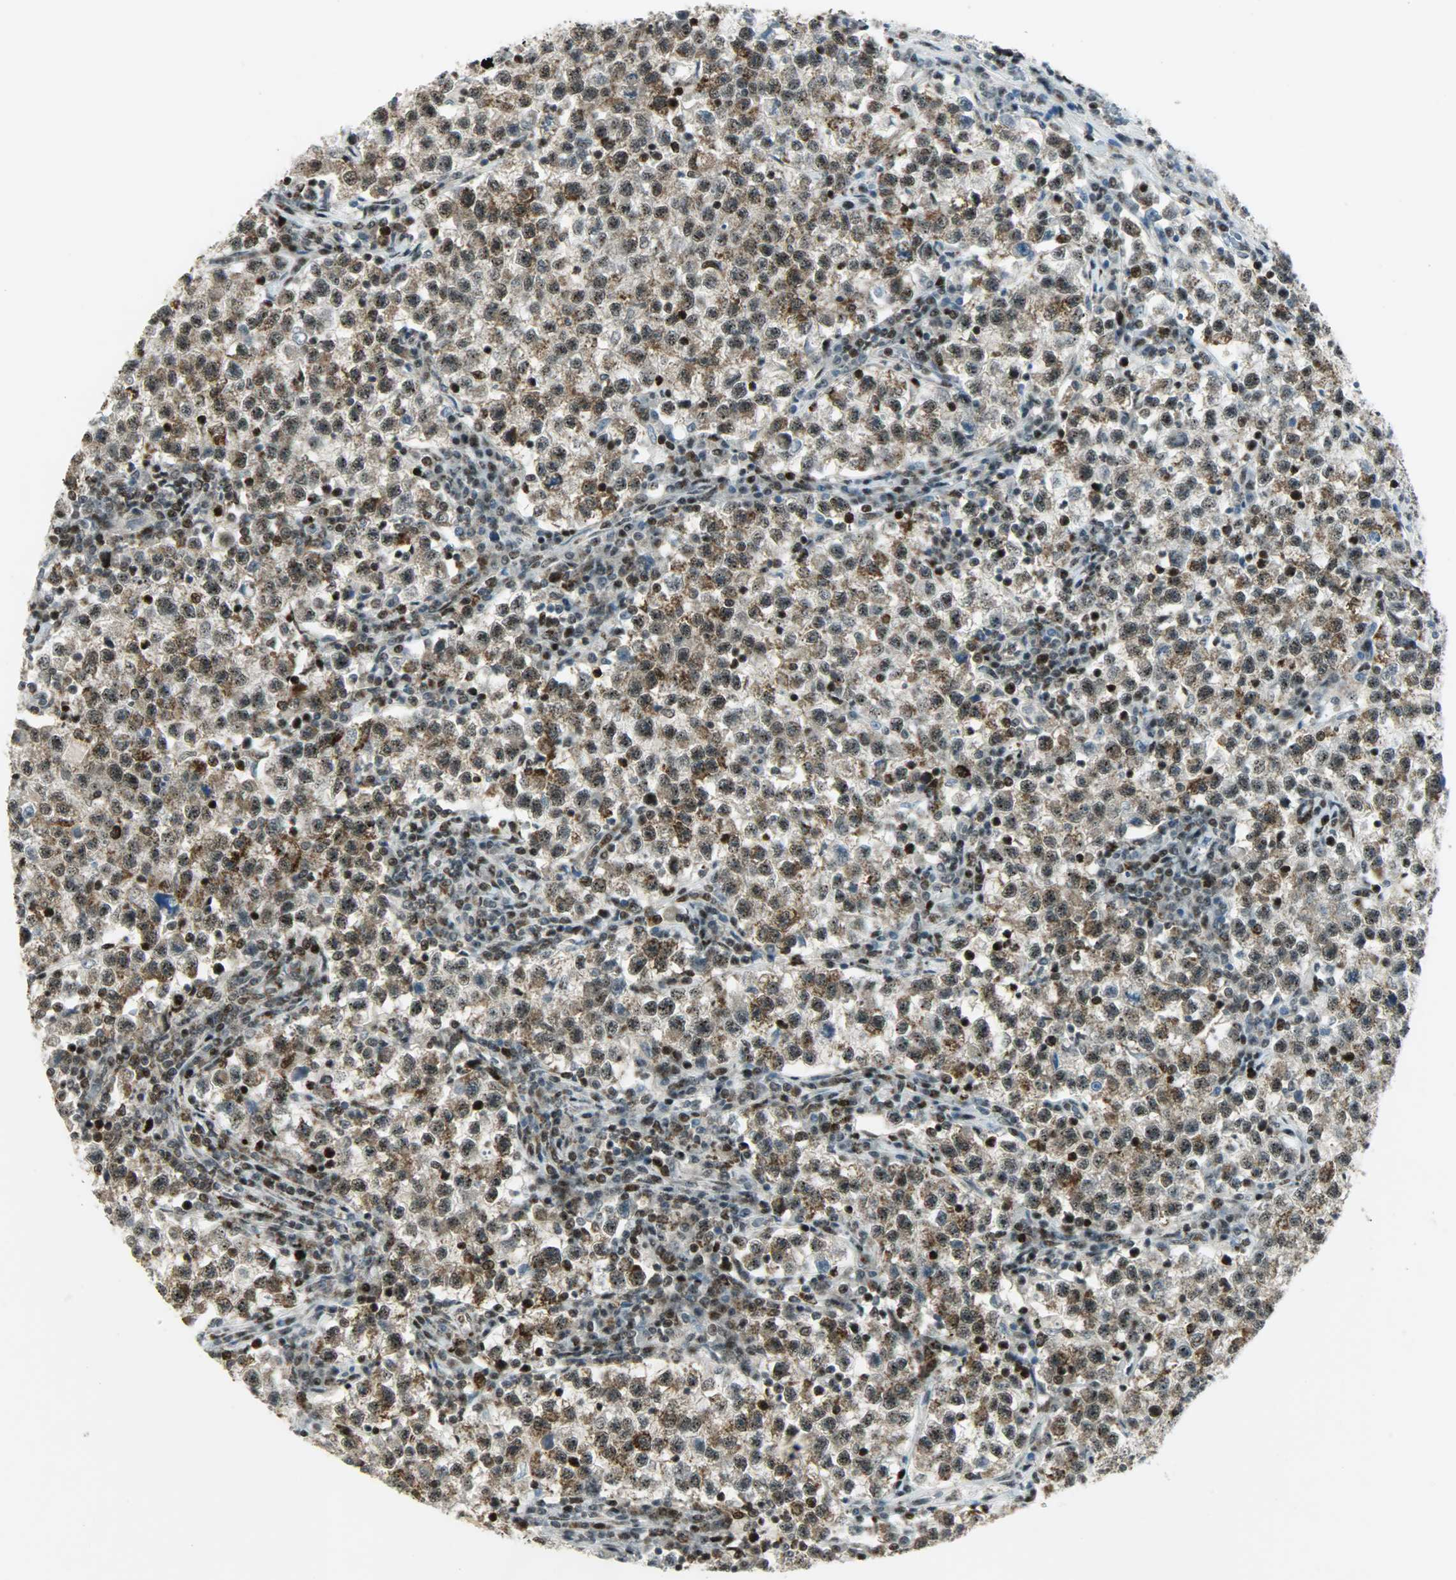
{"staining": {"intensity": "moderate", "quantity": ">75%", "location": "cytoplasmic/membranous"}, "tissue": "testis cancer", "cell_type": "Tumor cells", "image_type": "cancer", "snomed": [{"axis": "morphology", "description": "Seminoma, NOS"}, {"axis": "topography", "description": "Testis"}], "caption": "The histopathology image shows a brown stain indicating the presence of a protein in the cytoplasmic/membranous of tumor cells in testis cancer.", "gene": "IL15", "patient": {"sex": "male", "age": 22}}